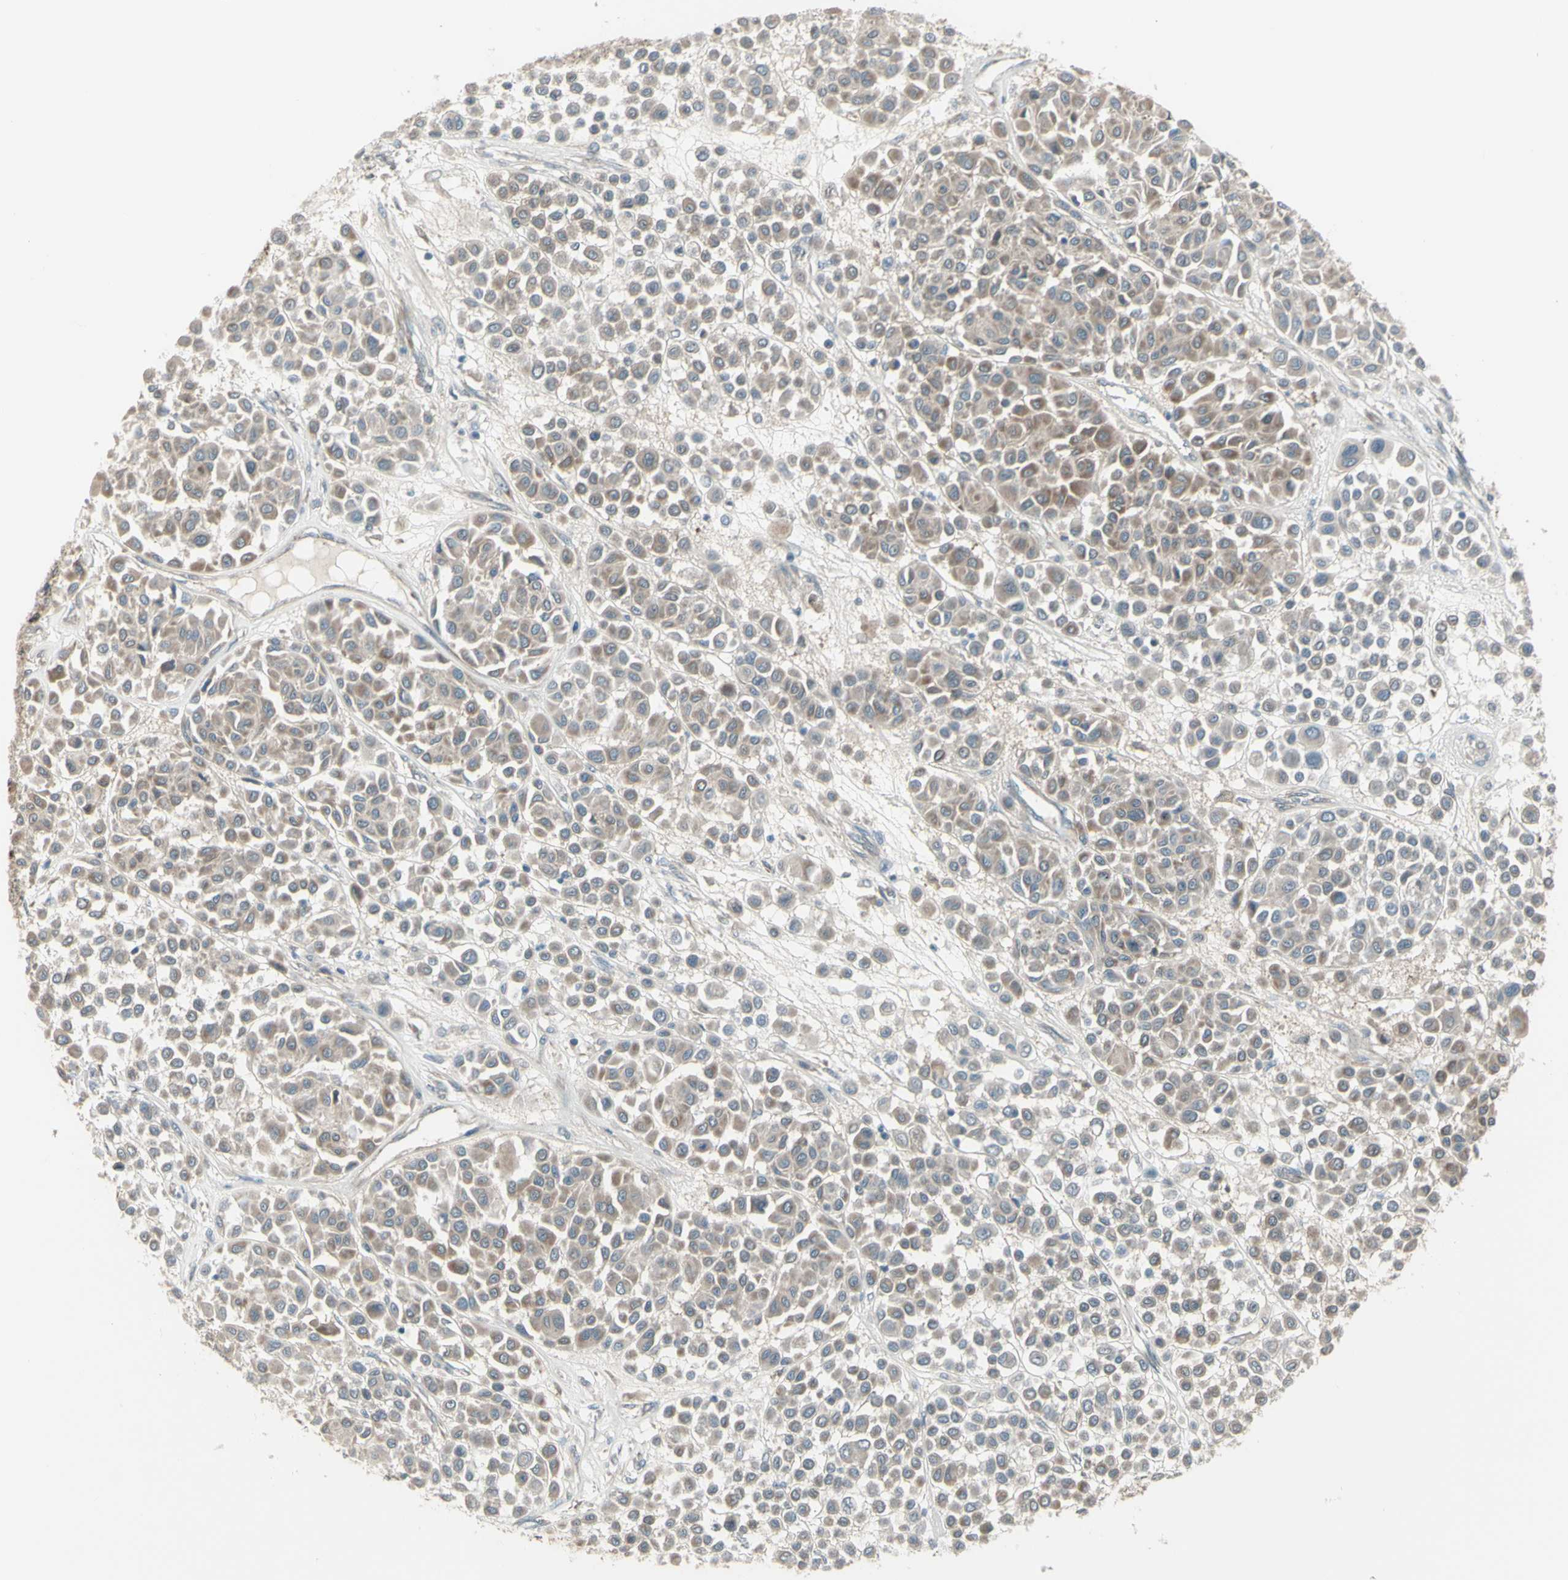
{"staining": {"intensity": "weak", "quantity": ">75%", "location": "cytoplasmic/membranous"}, "tissue": "melanoma", "cell_type": "Tumor cells", "image_type": "cancer", "snomed": [{"axis": "morphology", "description": "Malignant melanoma, Metastatic site"}, {"axis": "topography", "description": "Soft tissue"}], "caption": "A micrograph showing weak cytoplasmic/membranous positivity in approximately >75% of tumor cells in melanoma, as visualized by brown immunohistochemical staining.", "gene": "NAXD", "patient": {"sex": "male", "age": 41}}